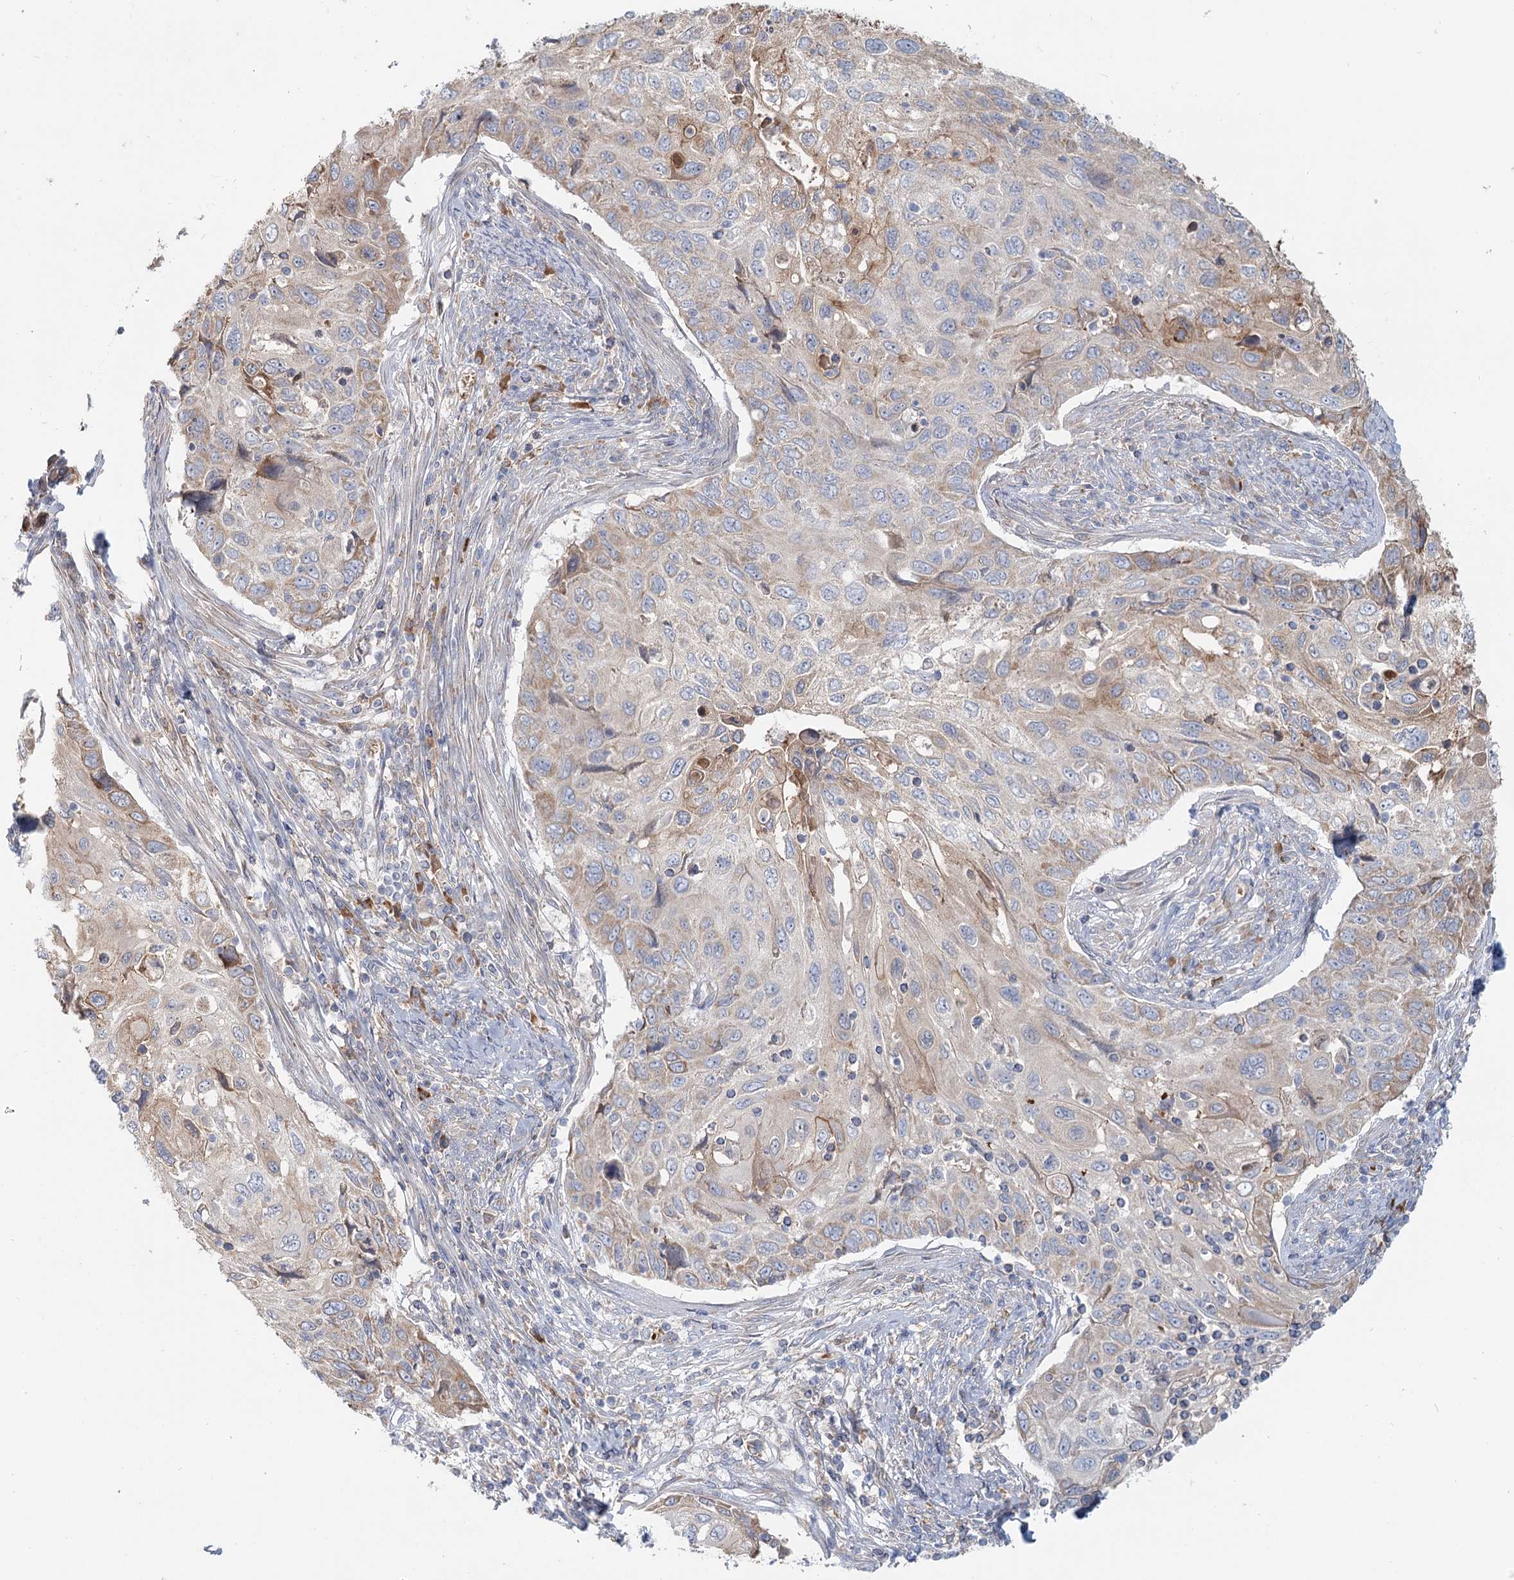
{"staining": {"intensity": "moderate", "quantity": "<25%", "location": "cytoplasmic/membranous"}, "tissue": "cervical cancer", "cell_type": "Tumor cells", "image_type": "cancer", "snomed": [{"axis": "morphology", "description": "Squamous cell carcinoma, NOS"}, {"axis": "topography", "description": "Cervix"}], "caption": "DAB (3,3'-diaminobenzidine) immunohistochemical staining of cervical squamous cell carcinoma exhibits moderate cytoplasmic/membranous protein staining in approximately <25% of tumor cells.", "gene": "ANKRD16", "patient": {"sex": "female", "age": 70}}